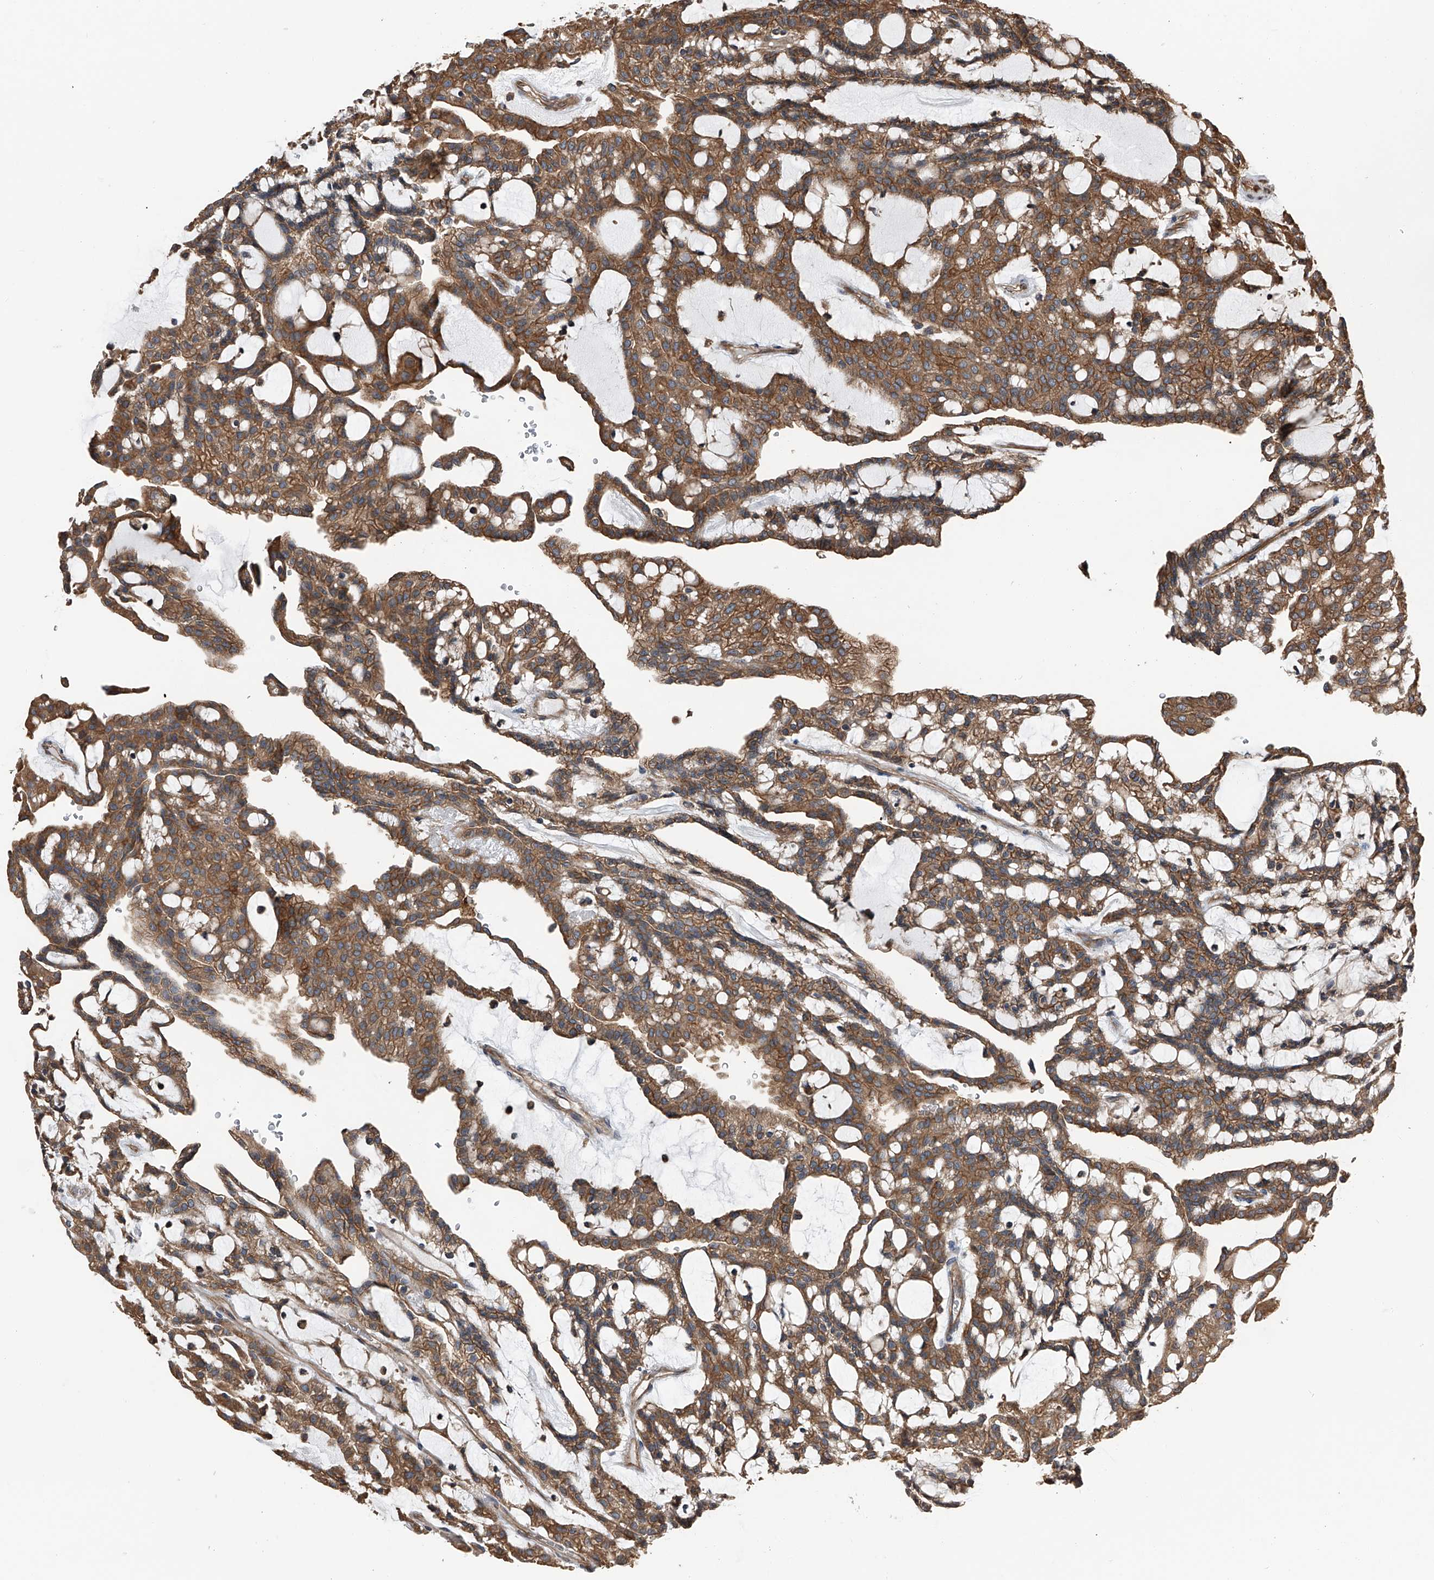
{"staining": {"intensity": "moderate", "quantity": ">75%", "location": "cytoplasmic/membranous"}, "tissue": "renal cancer", "cell_type": "Tumor cells", "image_type": "cancer", "snomed": [{"axis": "morphology", "description": "Adenocarcinoma, NOS"}, {"axis": "topography", "description": "Kidney"}], "caption": "Protein staining of adenocarcinoma (renal) tissue demonstrates moderate cytoplasmic/membranous expression in approximately >75% of tumor cells.", "gene": "KCNJ2", "patient": {"sex": "male", "age": 63}}